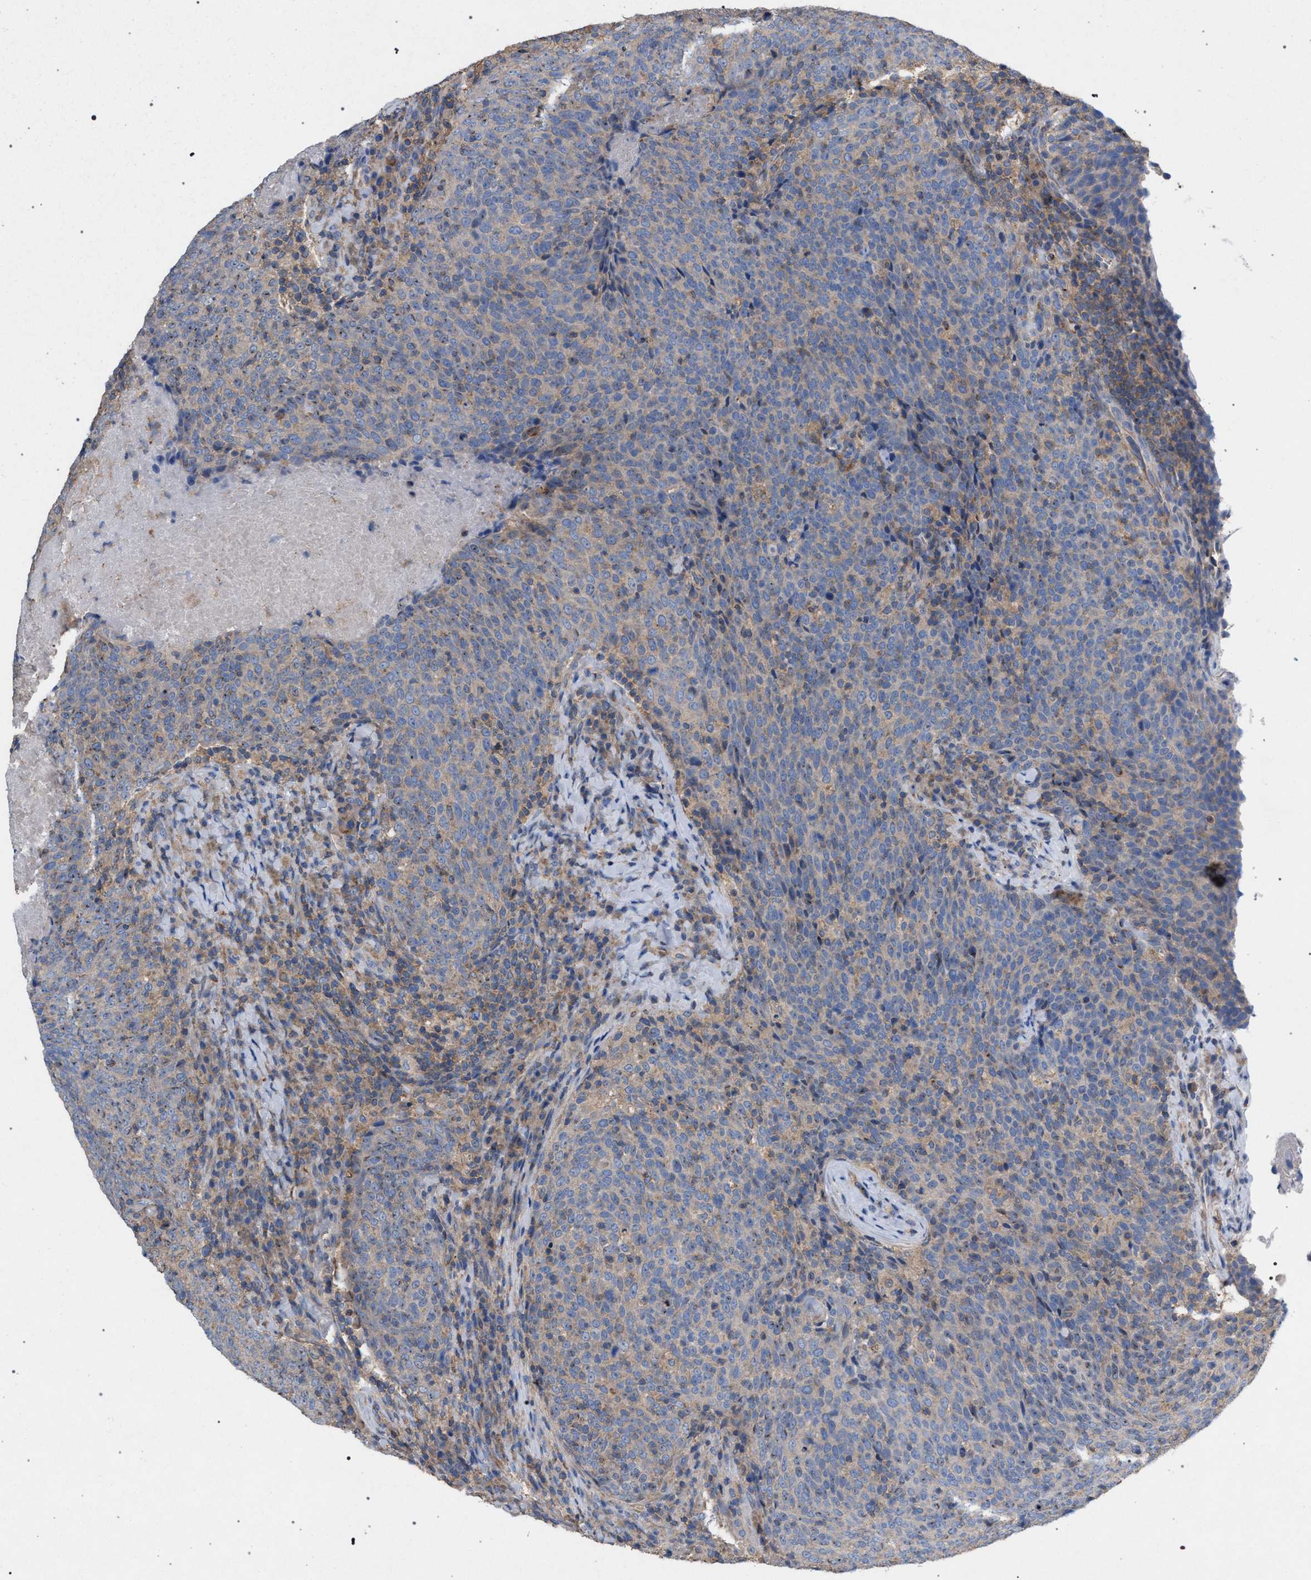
{"staining": {"intensity": "weak", "quantity": "<25%", "location": "cytoplasmic/membranous"}, "tissue": "head and neck cancer", "cell_type": "Tumor cells", "image_type": "cancer", "snomed": [{"axis": "morphology", "description": "Squamous cell carcinoma, NOS"}, {"axis": "morphology", "description": "Squamous cell carcinoma, metastatic, NOS"}, {"axis": "topography", "description": "Lymph node"}, {"axis": "topography", "description": "Head-Neck"}], "caption": "Head and neck metastatic squamous cell carcinoma was stained to show a protein in brown. There is no significant positivity in tumor cells.", "gene": "VPS13A", "patient": {"sex": "male", "age": 62}}